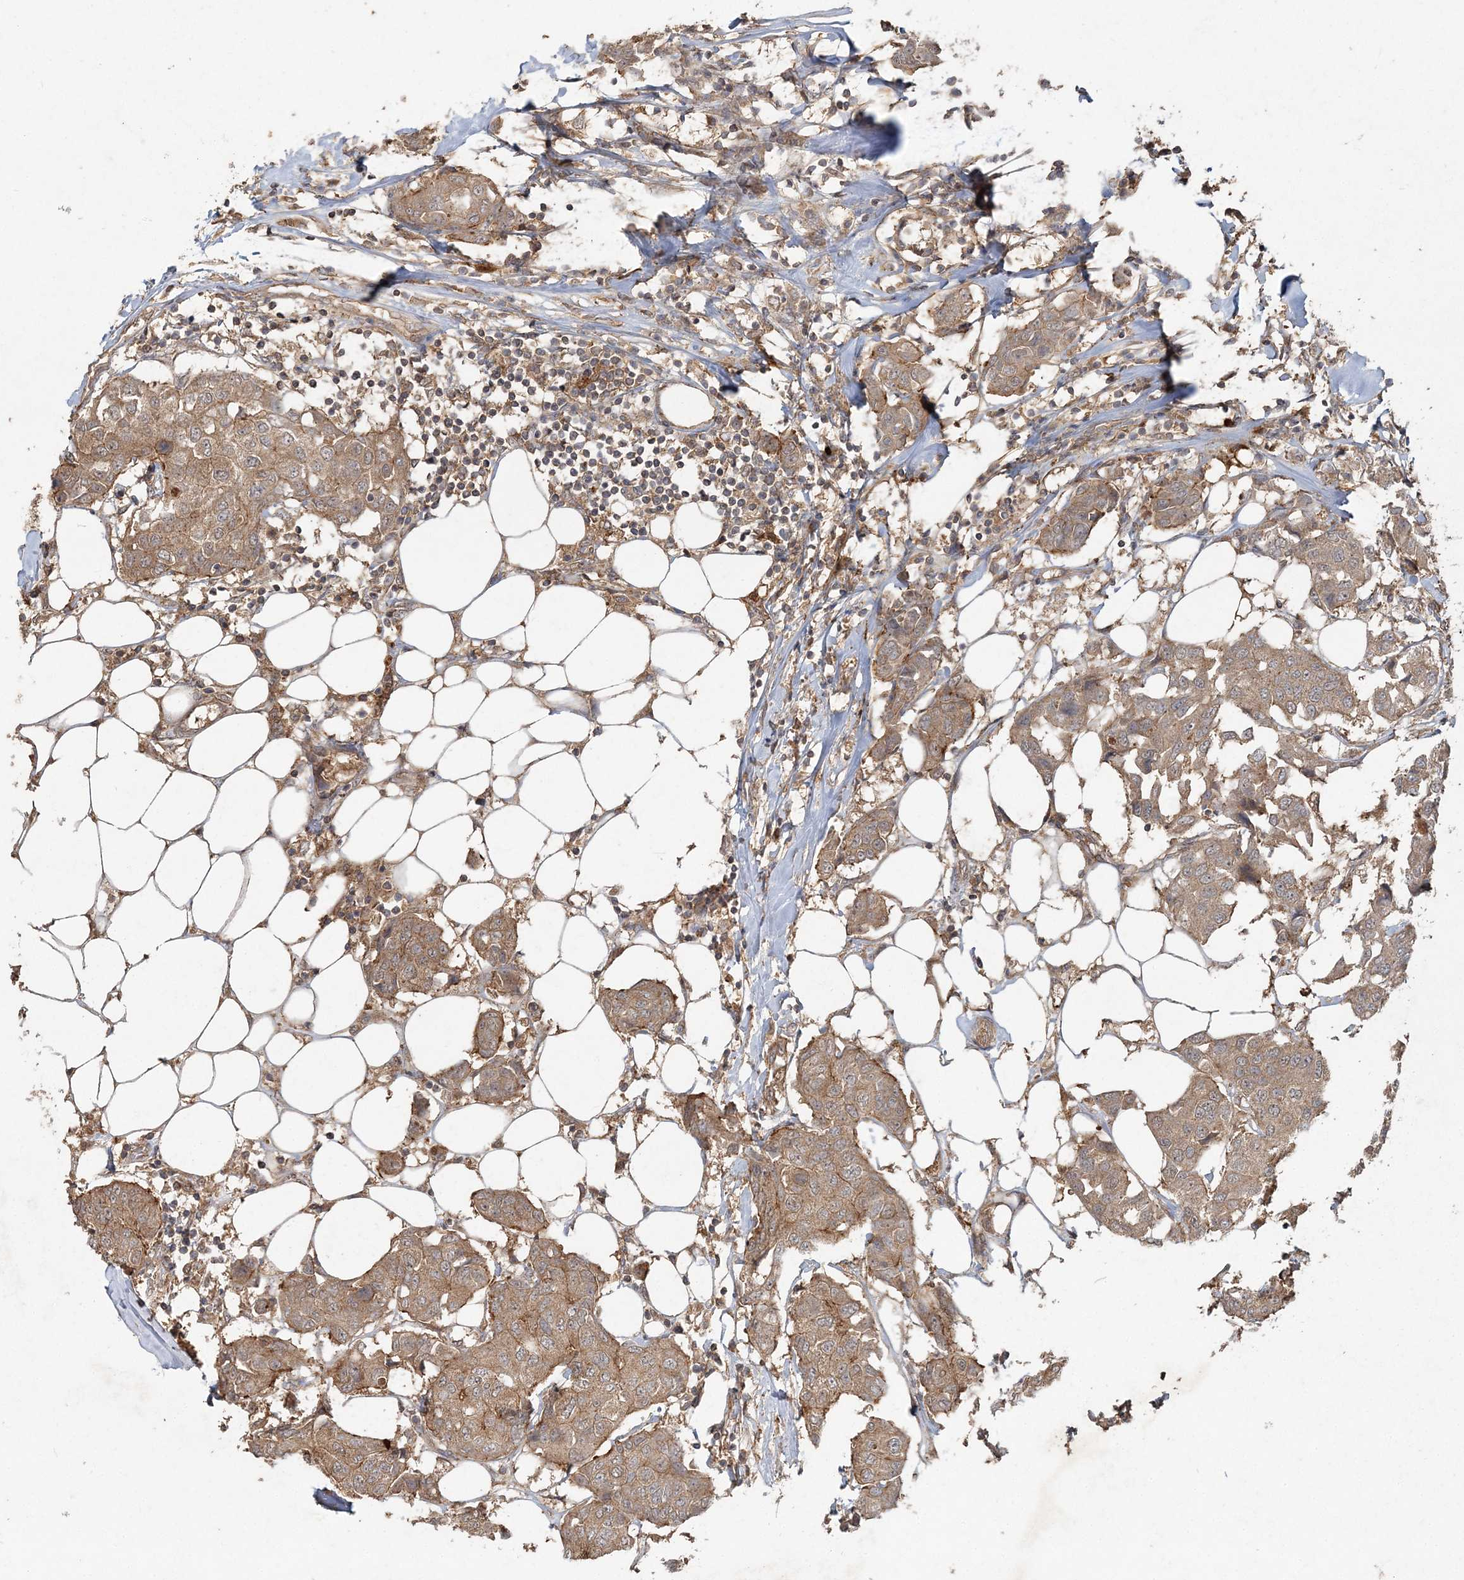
{"staining": {"intensity": "weak", "quantity": ">75%", "location": "cytoplasmic/membranous"}, "tissue": "breast cancer", "cell_type": "Tumor cells", "image_type": "cancer", "snomed": [{"axis": "morphology", "description": "Duct carcinoma"}, {"axis": "topography", "description": "Breast"}], "caption": "Breast cancer stained with DAB IHC demonstrates low levels of weak cytoplasmic/membranous positivity in approximately >75% of tumor cells. Ihc stains the protein of interest in brown and the nuclei are stained blue.", "gene": "SPRY1", "patient": {"sex": "female", "age": 80}}